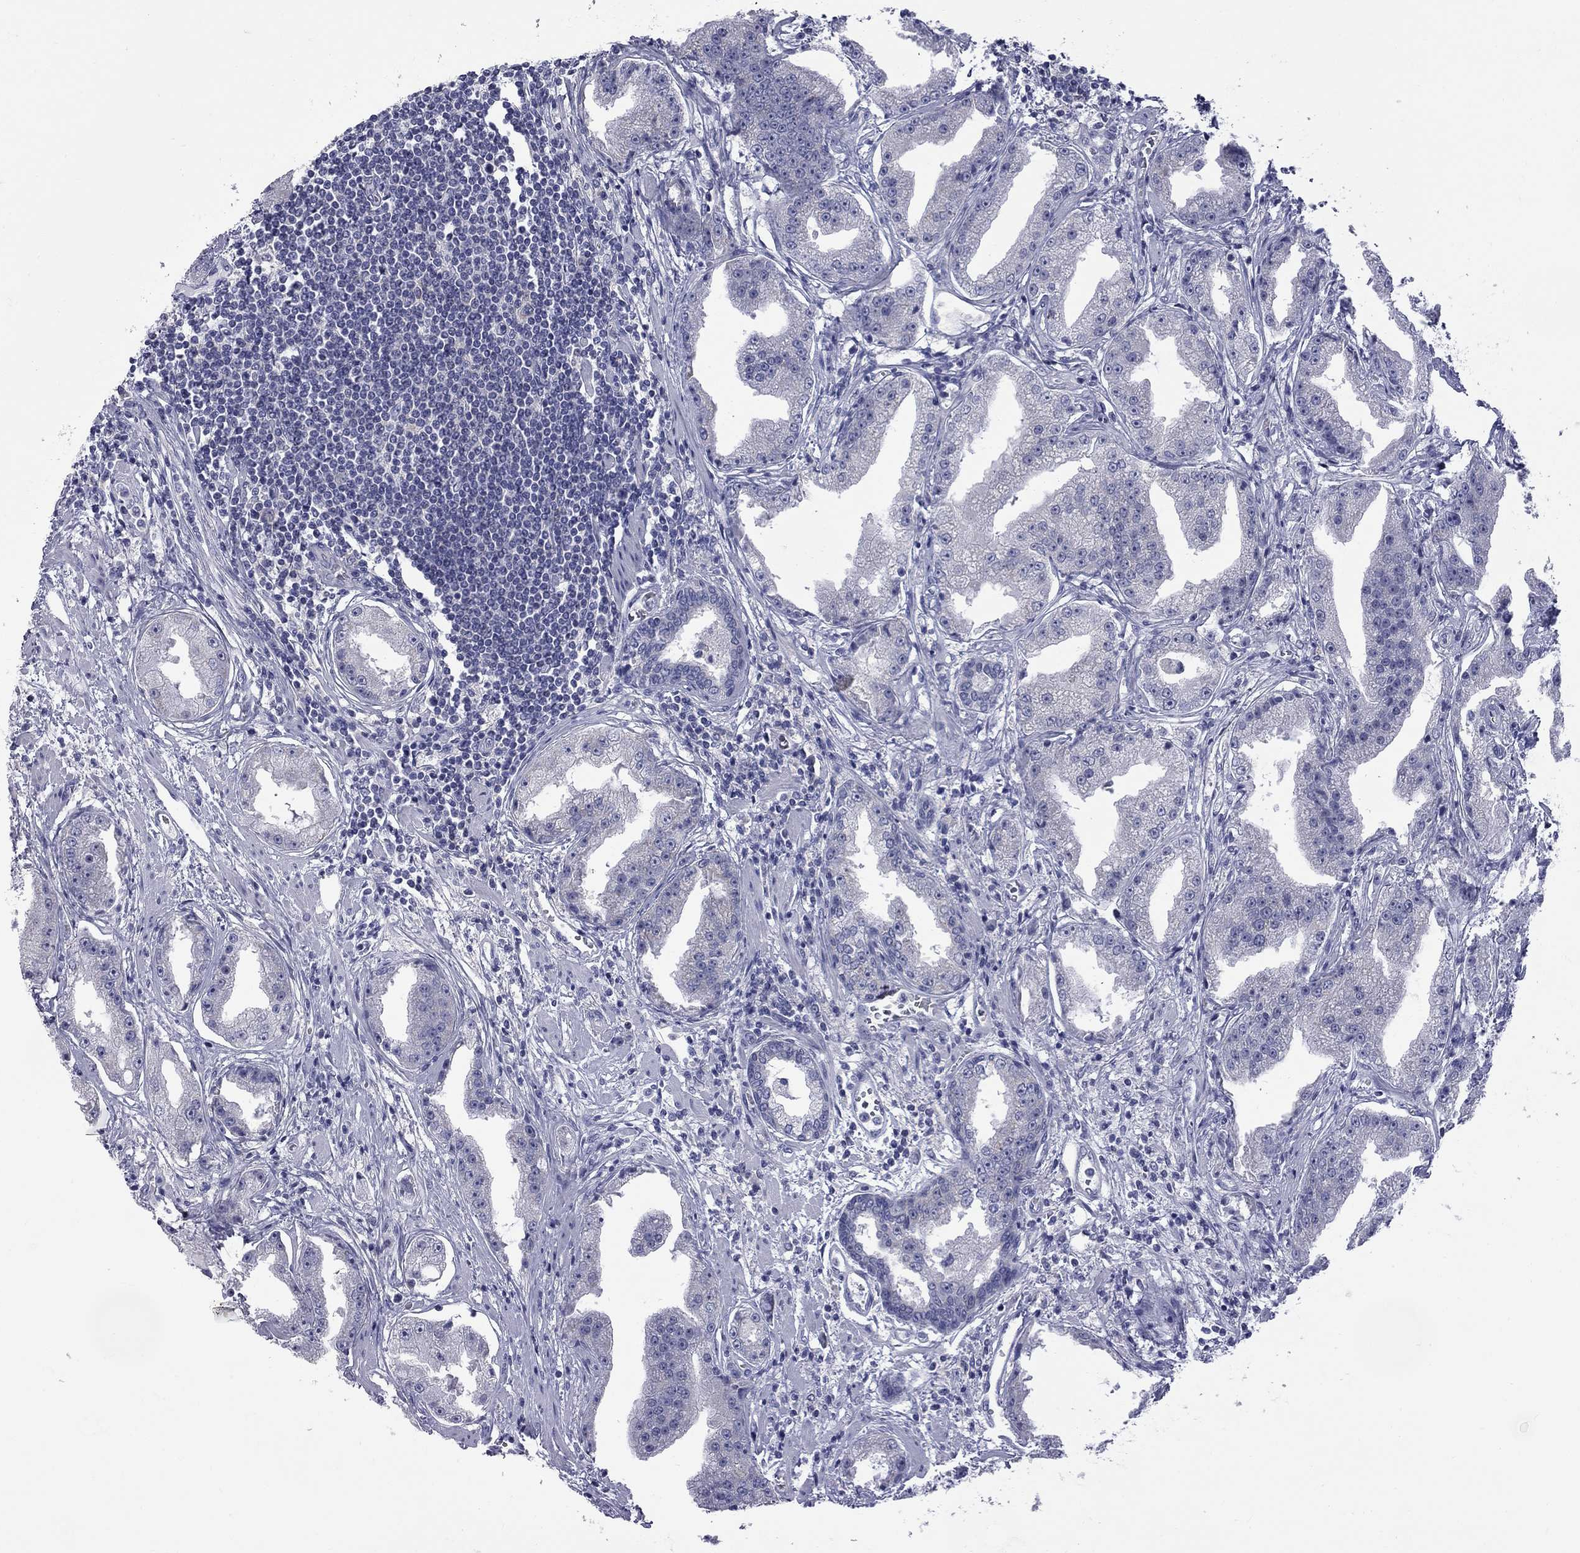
{"staining": {"intensity": "negative", "quantity": "none", "location": "none"}, "tissue": "prostate cancer", "cell_type": "Tumor cells", "image_type": "cancer", "snomed": [{"axis": "morphology", "description": "Adenocarcinoma, Low grade"}, {"axis": "topography", "description": "Prostate"}], "caption": "Immunohistochemical staining of human prostate cancer demonstrates no significant expression in tumor cells.", "gene": "ABCB4", "patient": {"sex": "male", "age": 62}}